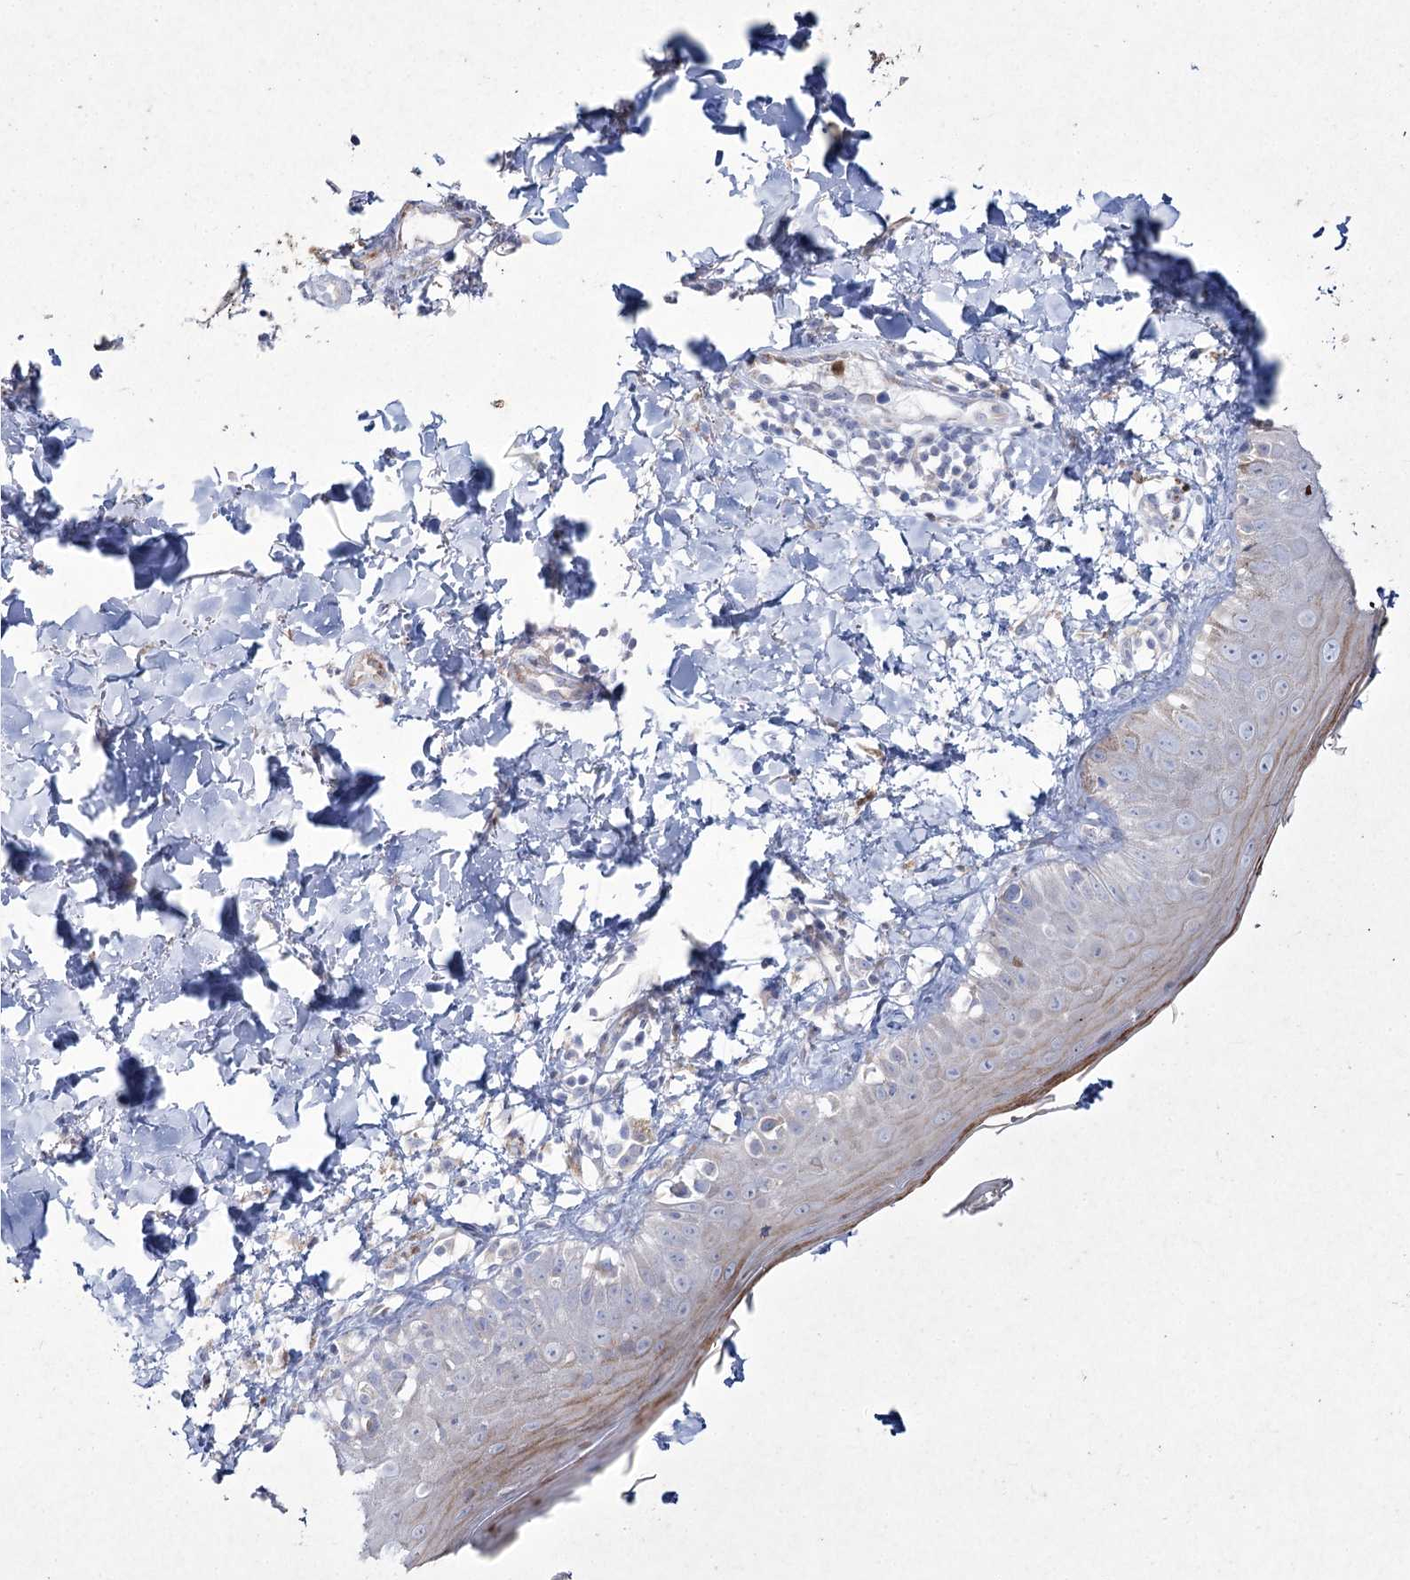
{"staining": {"intensity": "negative", "quantity": "none", "location": "none"}, "tissue": "skin", "cell_type": "Fibroblasts", "image_type": "normal", "snomed": [{"axis": "morphology", "description": "Normal tissue, NOS"}, {"axis": "topography", "description": "Skin"}], "caption": "Human skin stained for a protein using IHC shows no positivity in fibroblasts.", "gene": "NIPAL4", "patient": {"sex": "male", "age": 52}}